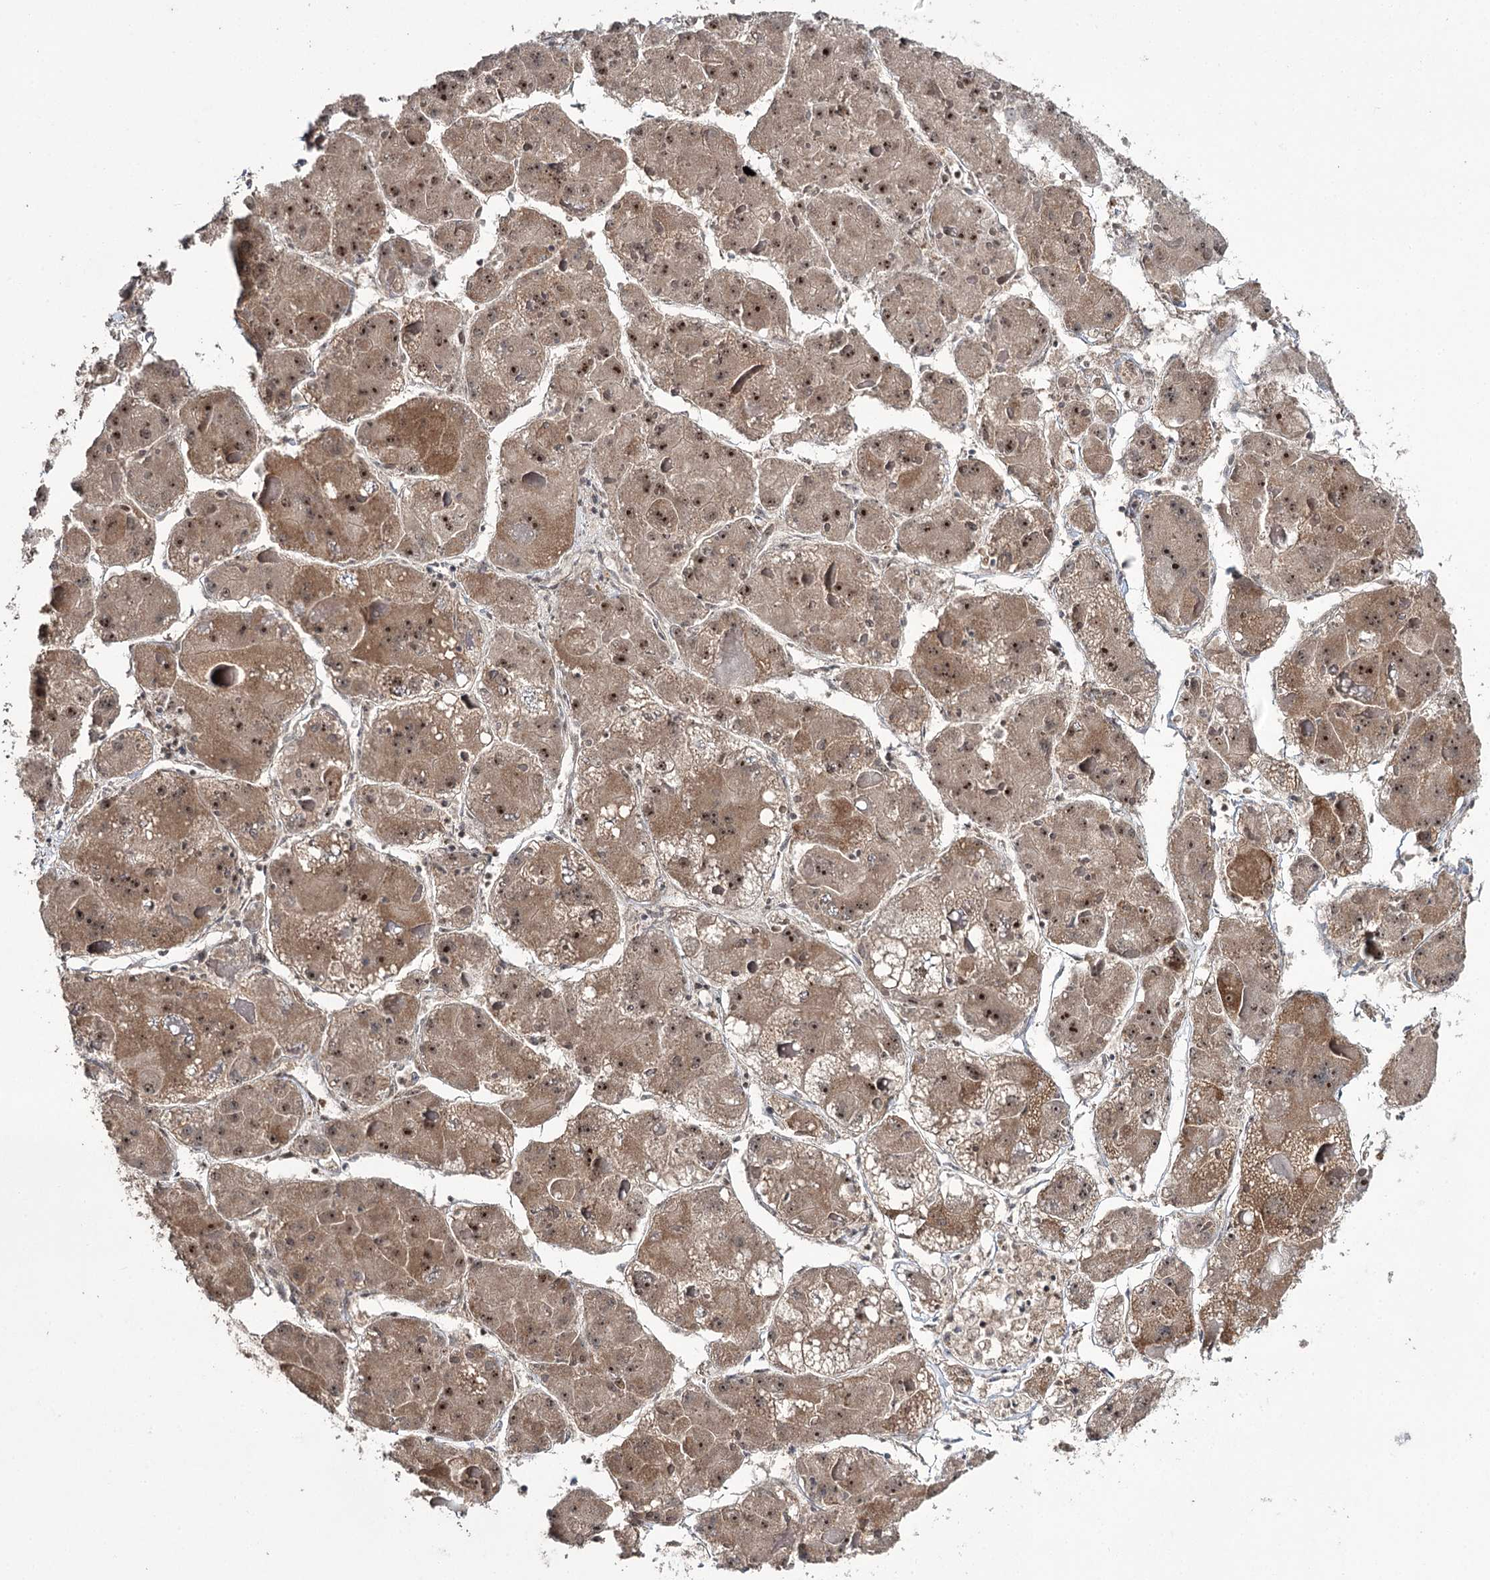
{"staining": {"intensity": "moderate", "quantity": ">75%", "location": "cytoplasmic/membranous,nuclear"}, "tissue": "liver cancer", "cell_type": "Tumor cells", "image_type": "cancer", "snomed": [{"axis": "morphology", "description": "Carcinoma, Hepatocellular, NOS"}, {"axis": "topography", "description": "Liver"}], "caption": "The micrograph shows a brown stain indicating the presence of a protein in the cytoplasmic/membranous and nuclear of tumor cells in liver cancer (hepatocellular carcinoma).", "gene": "ERCC3", "patient": {"sex": "female", "age": 73}}